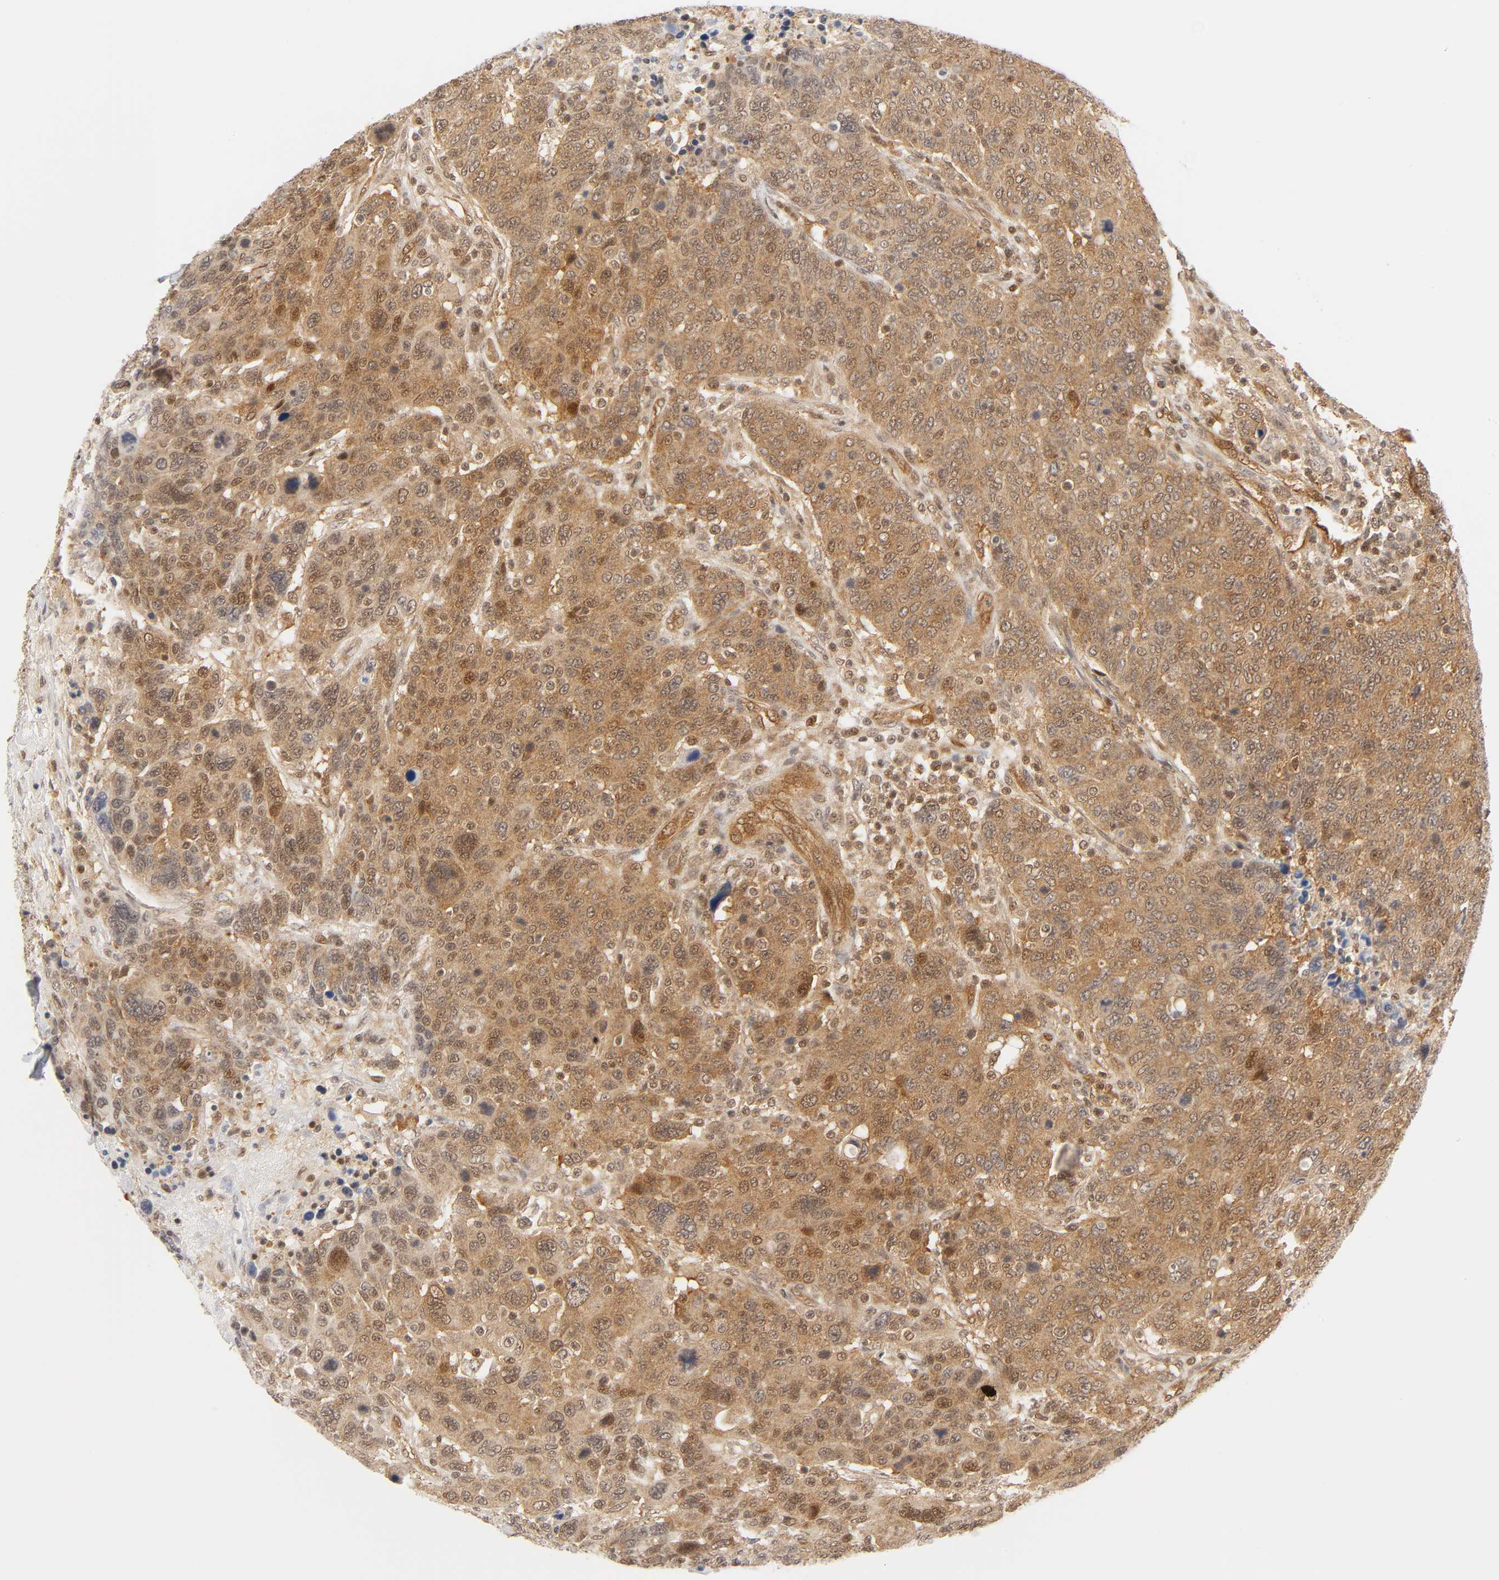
{"staining": {"intensity": "moderate", "quantity": ">75%", "location": "cytoplasmic/membranous,nuclear"}, "tissue": "breast cancer", "cell_type": "Tumor cells", "image_type": "cancer", "snomed": [{"axis": "morphology", "description": "Duct carcinoma"}, {"axis": "topography", "description": "Breast"}], "caption": "High-magnification brightfield microscopy of breast invasive ductal carcinoma stained with DAB (brown) and counterstained with hematoxylin (blue). tumor cells exhibit moderate cytoplasmic/membranous and nuclear staining is seen in approximately>75% of cells.", "gene": "CDC37", "patient": {"sex": "female", "age": 37}}